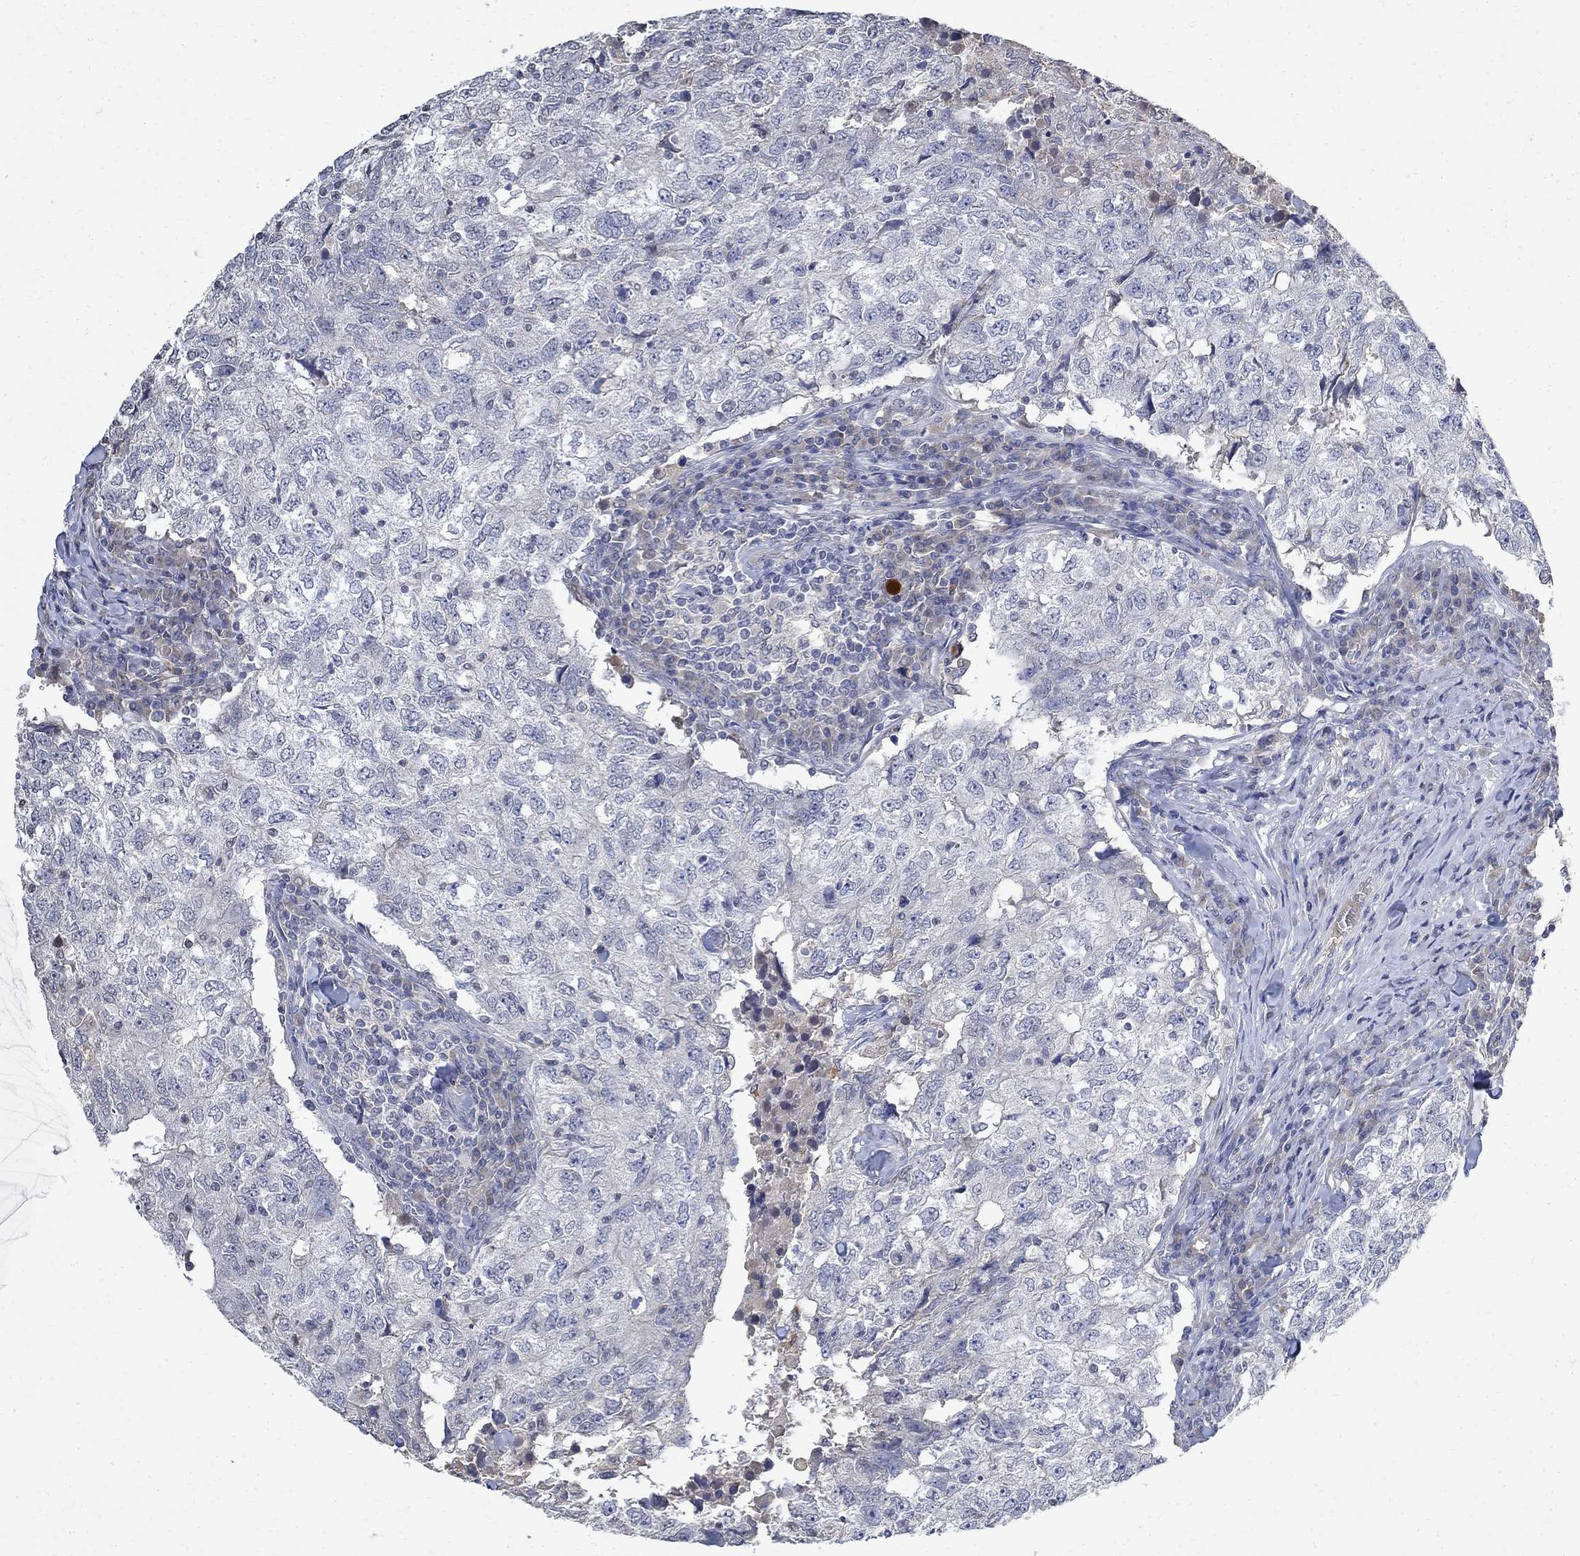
{"staining": {"intensity": "negative", "quantity": "none", "location": "none"}, "tissue": "breast cancer", "cell_type": "Tumor cells", "image_type": "cancer", "snomed": [{"axis": "morphology", "description": "Duct carcinoma"}, {"axis": "topography", "description": "Breast"}], "caption": "Immunohistochemistry of human breast infiltrating ductal carcinoma shows no expression in tumor cells.", "gene": "TMEM169", "patient": {"sex": "female", "age": 30}}